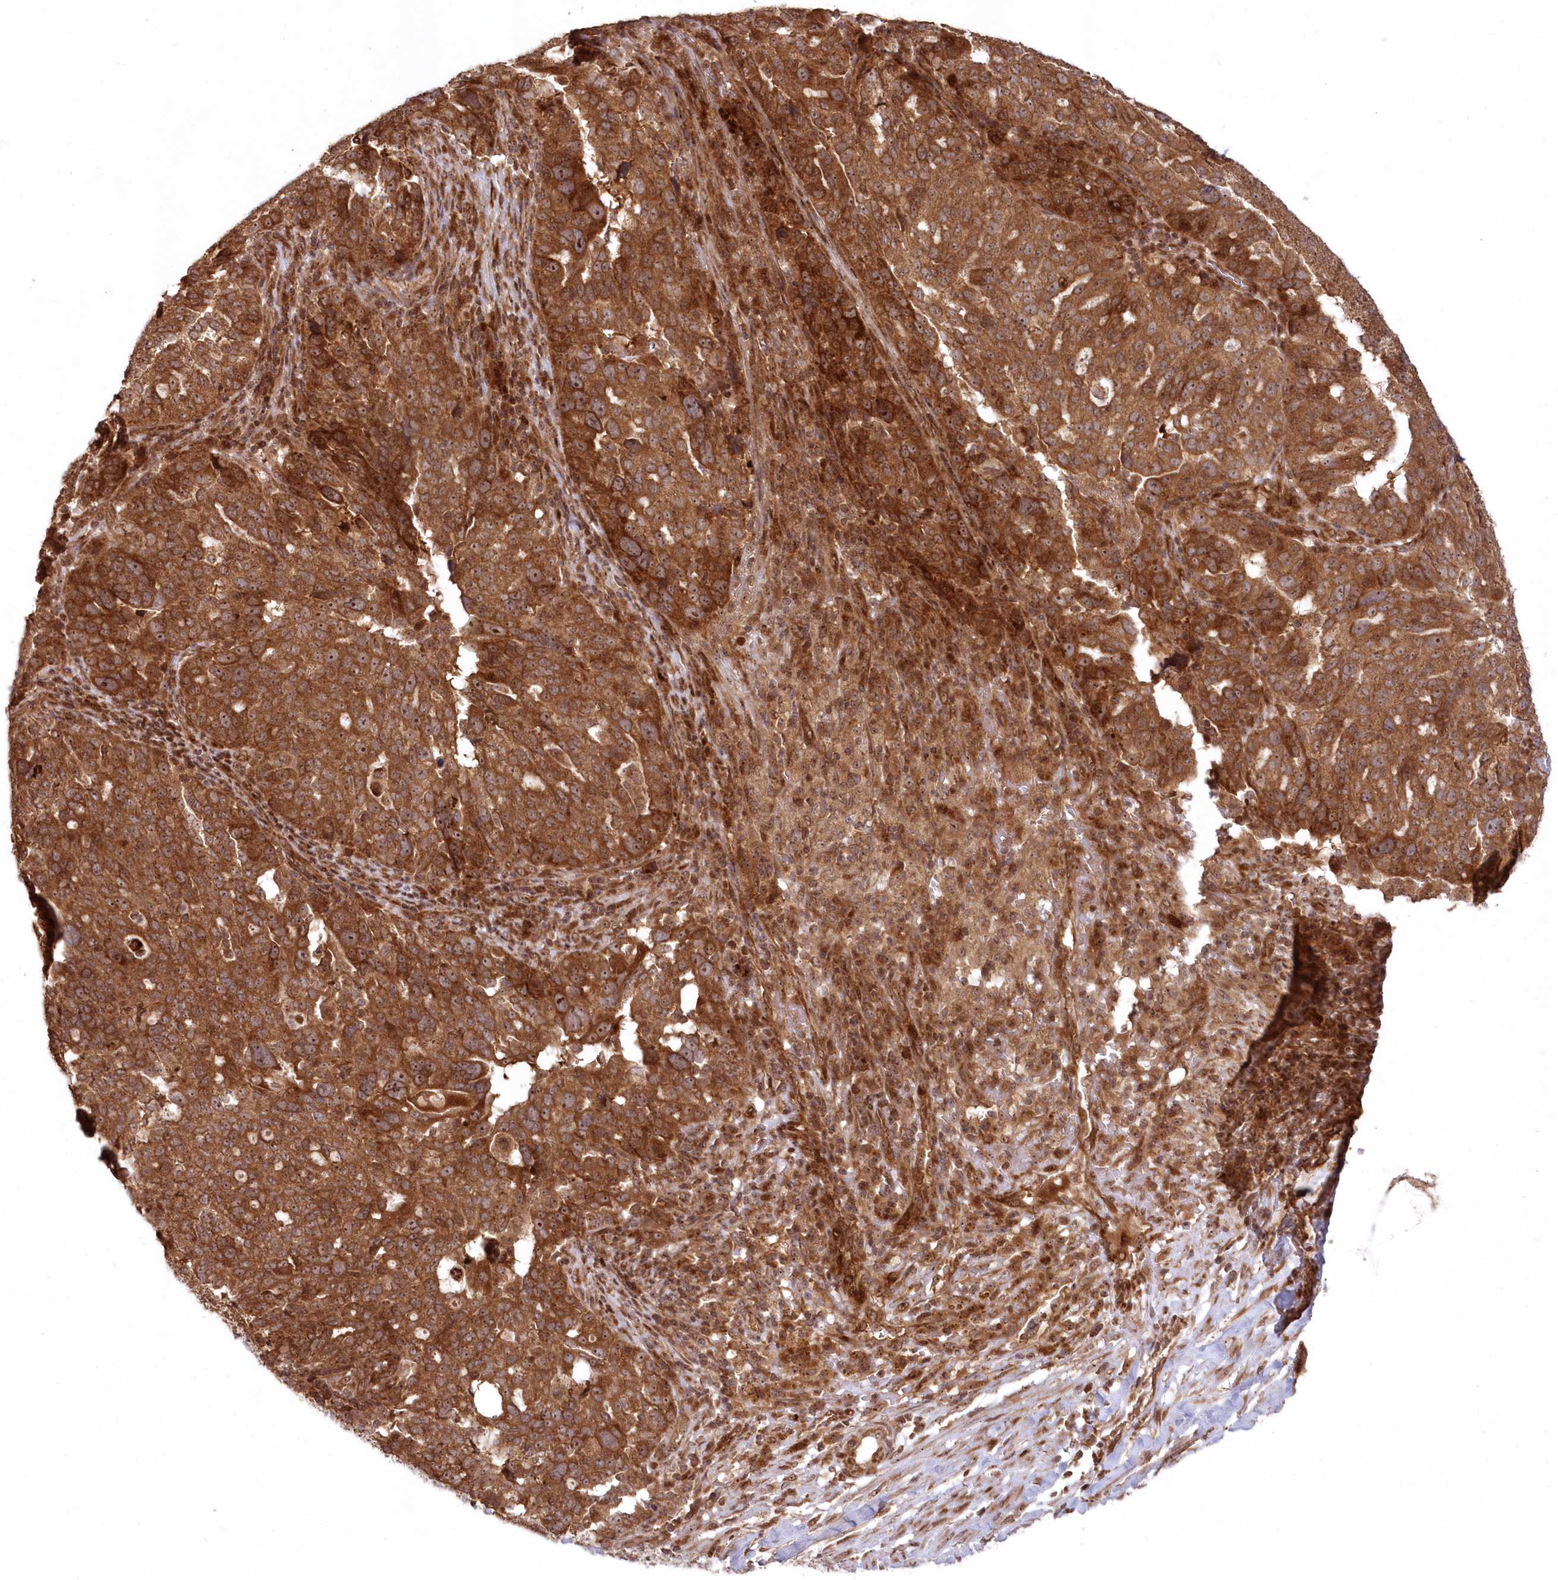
{"staining": {"intensity": "strong", "quantity": ">75%", "location": "cytoplasmic/membranous,nuclear"}, "tissue": "ovarian cancer", "cell_type": "Tumor cells", "image_type": "cancer", "snomed": [{"axis": "morphology", "description": "Cystadenocarcinoma, serous, NOS"}, {"axis": "topography", "description": "Ovary"}], "caption": "Protein expression analysis of human ovarian cancer reveals strong cytoplasmic/membranous and nuclear staining in about >75% of tumor cells.", "gene": "SERINC1", "patient": {"sex": "female", "age": 59}}